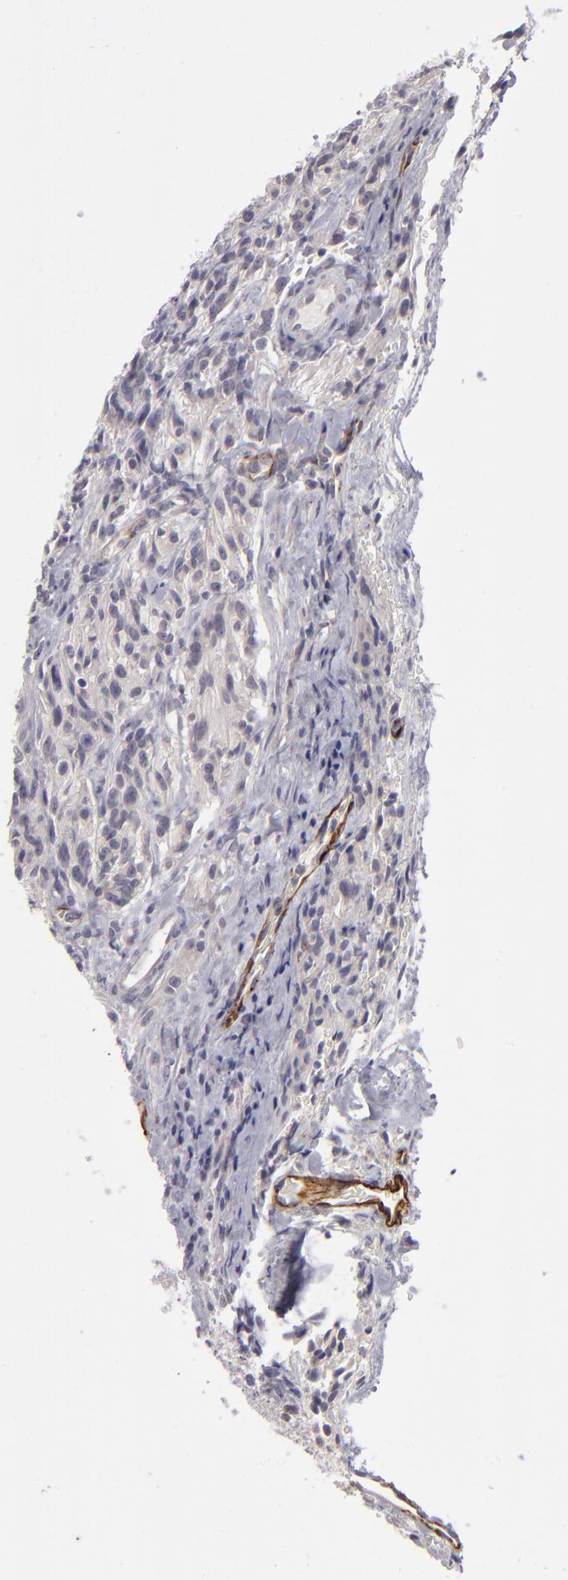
{"staining": {"intensity": "weak", "quantity": "<25%", "location": "cytoplasmic/membranous"}, "tissue": "glioma", "cell_type": "Tumor cells", "image_type": "cancer", "snomed": [{"axis": "morphology", "description": "Normal tissue, NOS"}, {"axis": "morphology", "description": "Glioma, malignant, High grade"}, {"axis": "topography", "description": "Cerebral cortex"}], "caption": "Micrograph shows no significant protein positivity in tumor cells of glioma.", "gene": "ZNF175", "patient": {"sex": "male", "age": 56}}